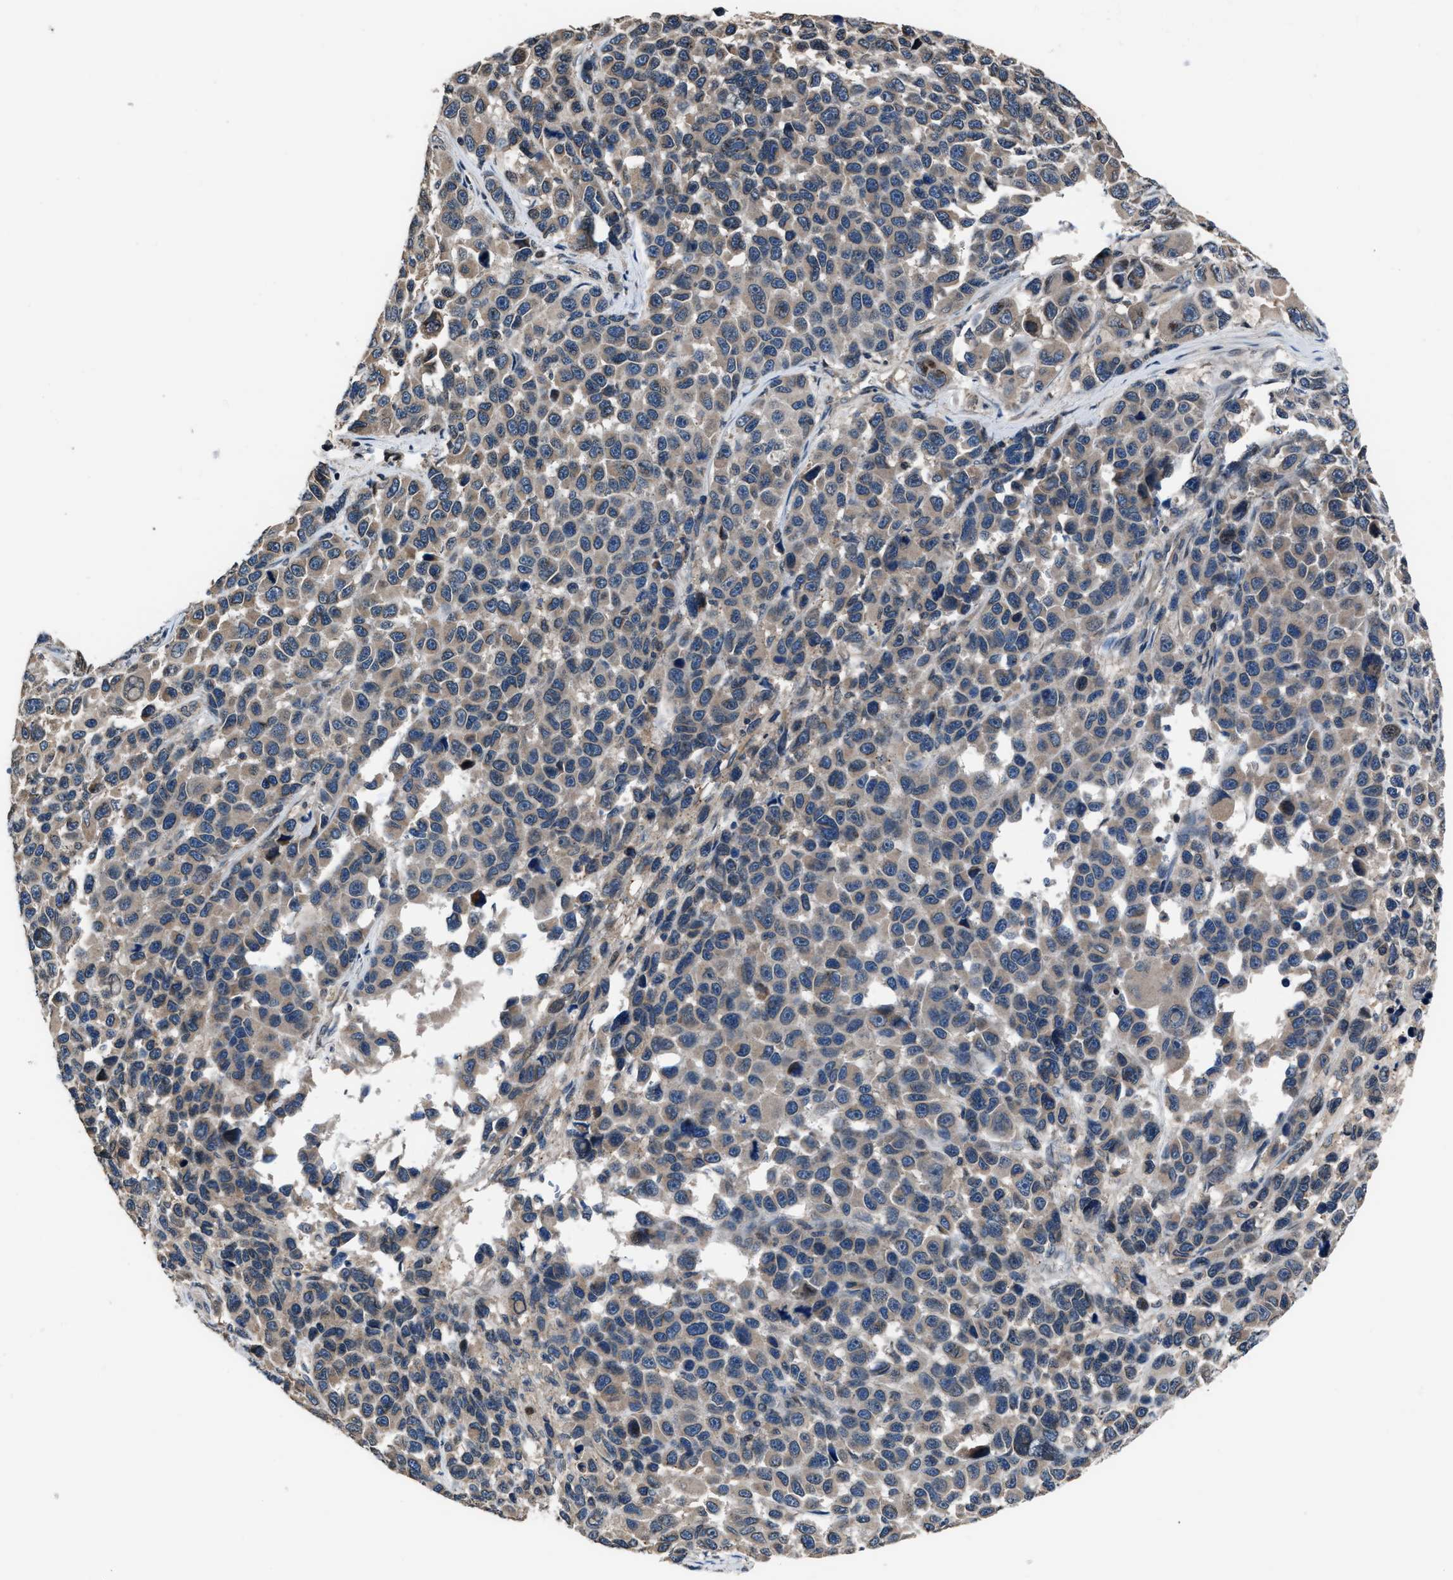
{"staining": {"intensity": "weak", "quantity": ">75%", "location": "cytoplasmic/membranous"}, "tissue": "melanoma", "cell_type": "Tumor cells", "image_type": "cancer", "snomed": [{"axis": "morphology", "description": "Malignant melanoma, NOS"}, {"axis": "topography", "description": "Skin"}], "caption": "High-power microscopy captured an immunohistochemistry (IHC) image of melanoma, revealing weak cytoplasmic/membranous positivity in about >75% of tumor cells.", "gene": "TNRC18", "patient": {"sex": "male", "age": 53}}